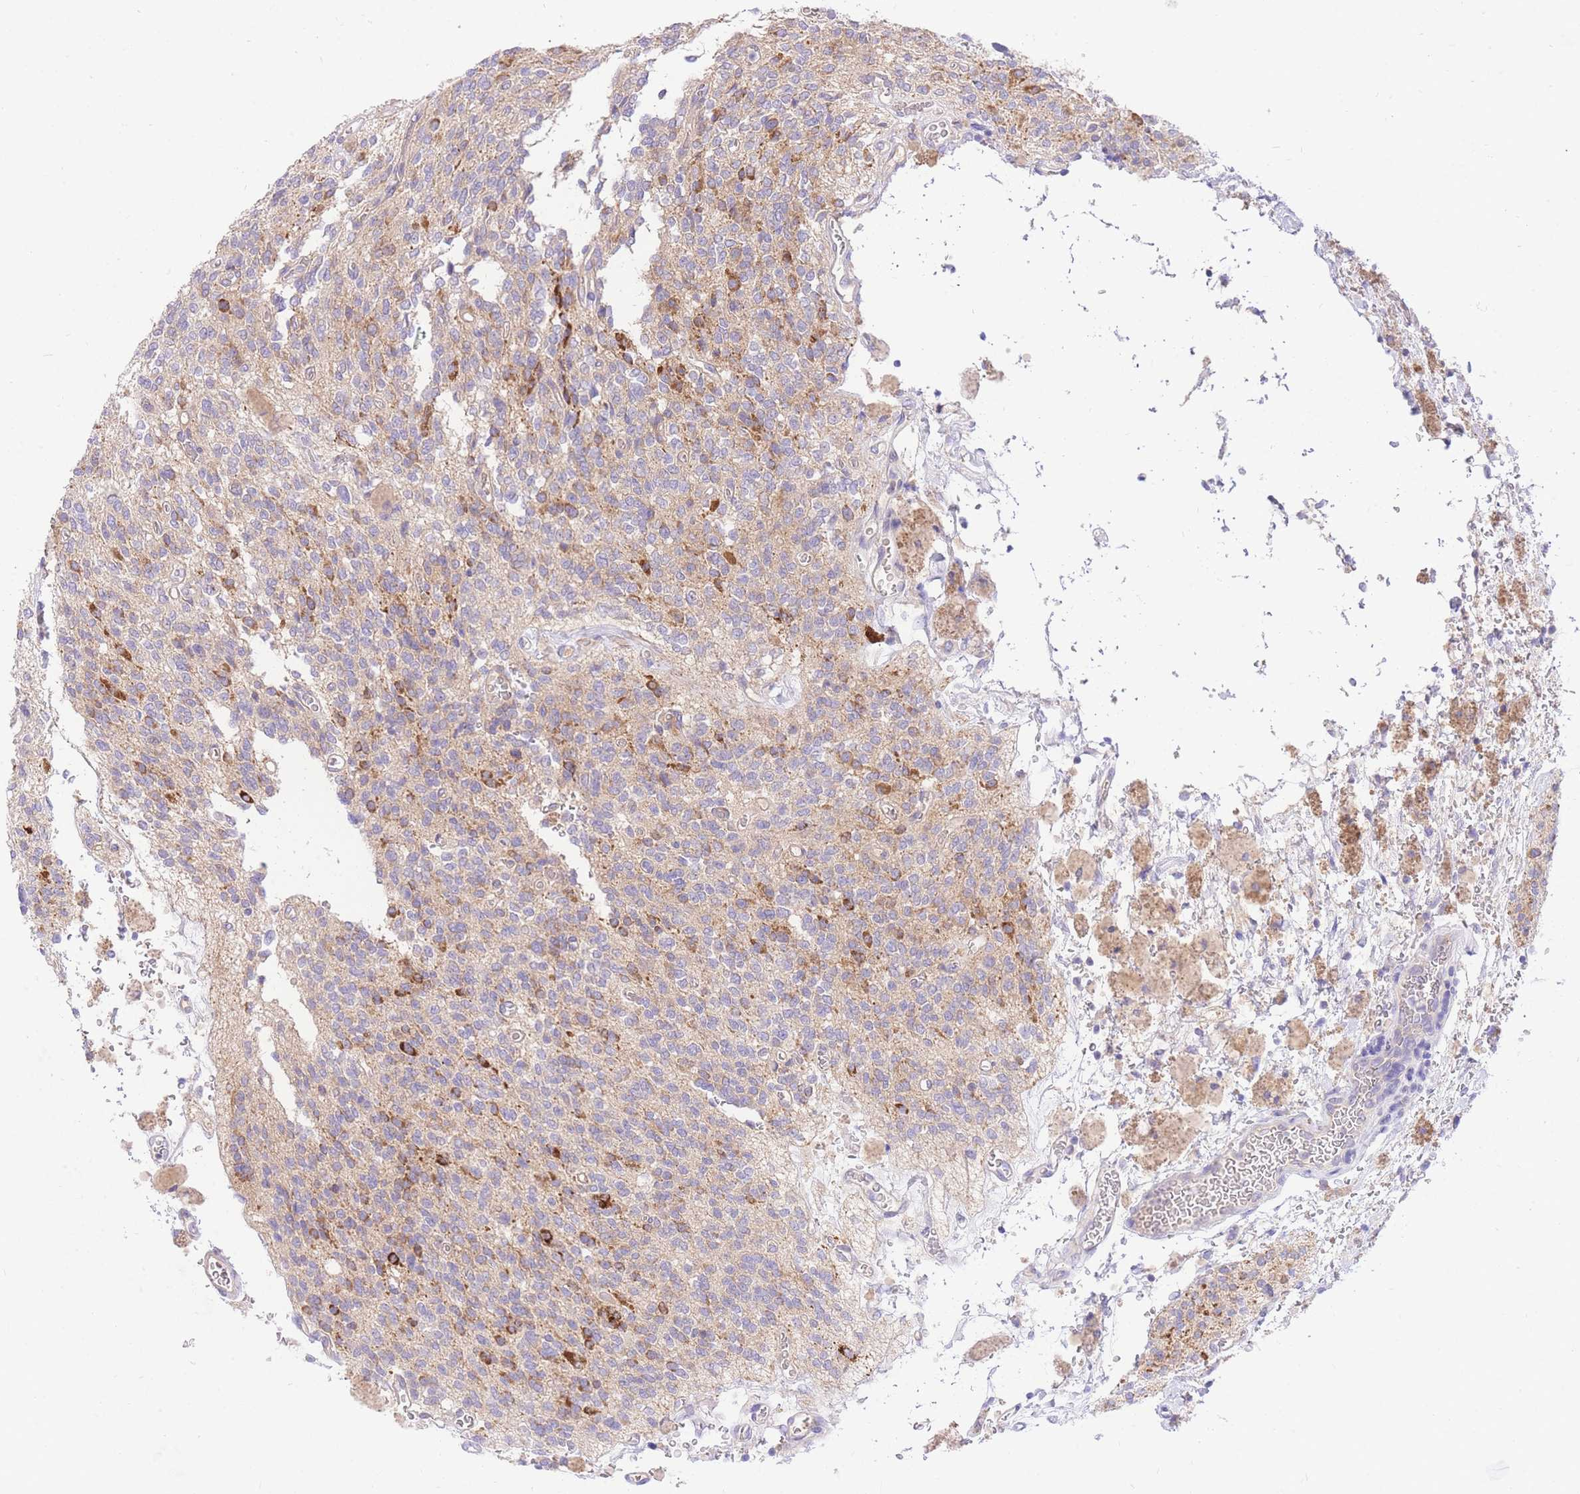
{"staining": {"intensity": "moderate", "quantity": "<25%", "location": "cytoplasmic/membranous"}, "tissue": "glioma", "cell_type": "Tumor cells", "image_type": "cancer", "snomed": [{"axis": "morphology", "description": "Glioma, malignant, High grade"}, {"axis": "topography", "description": "Brain"}], "caption": "High-grade glioma (malignant) was stained to show a protein in brown. There is low levels of moderate cytoplasmic/membranous expression in approximately <25% of tumor cells. Immunohistochemistry stains the protein in brown and the nuclei are stained blue.", "gene": "LIPH", "patient": {"sex": "male", "age": 34}}